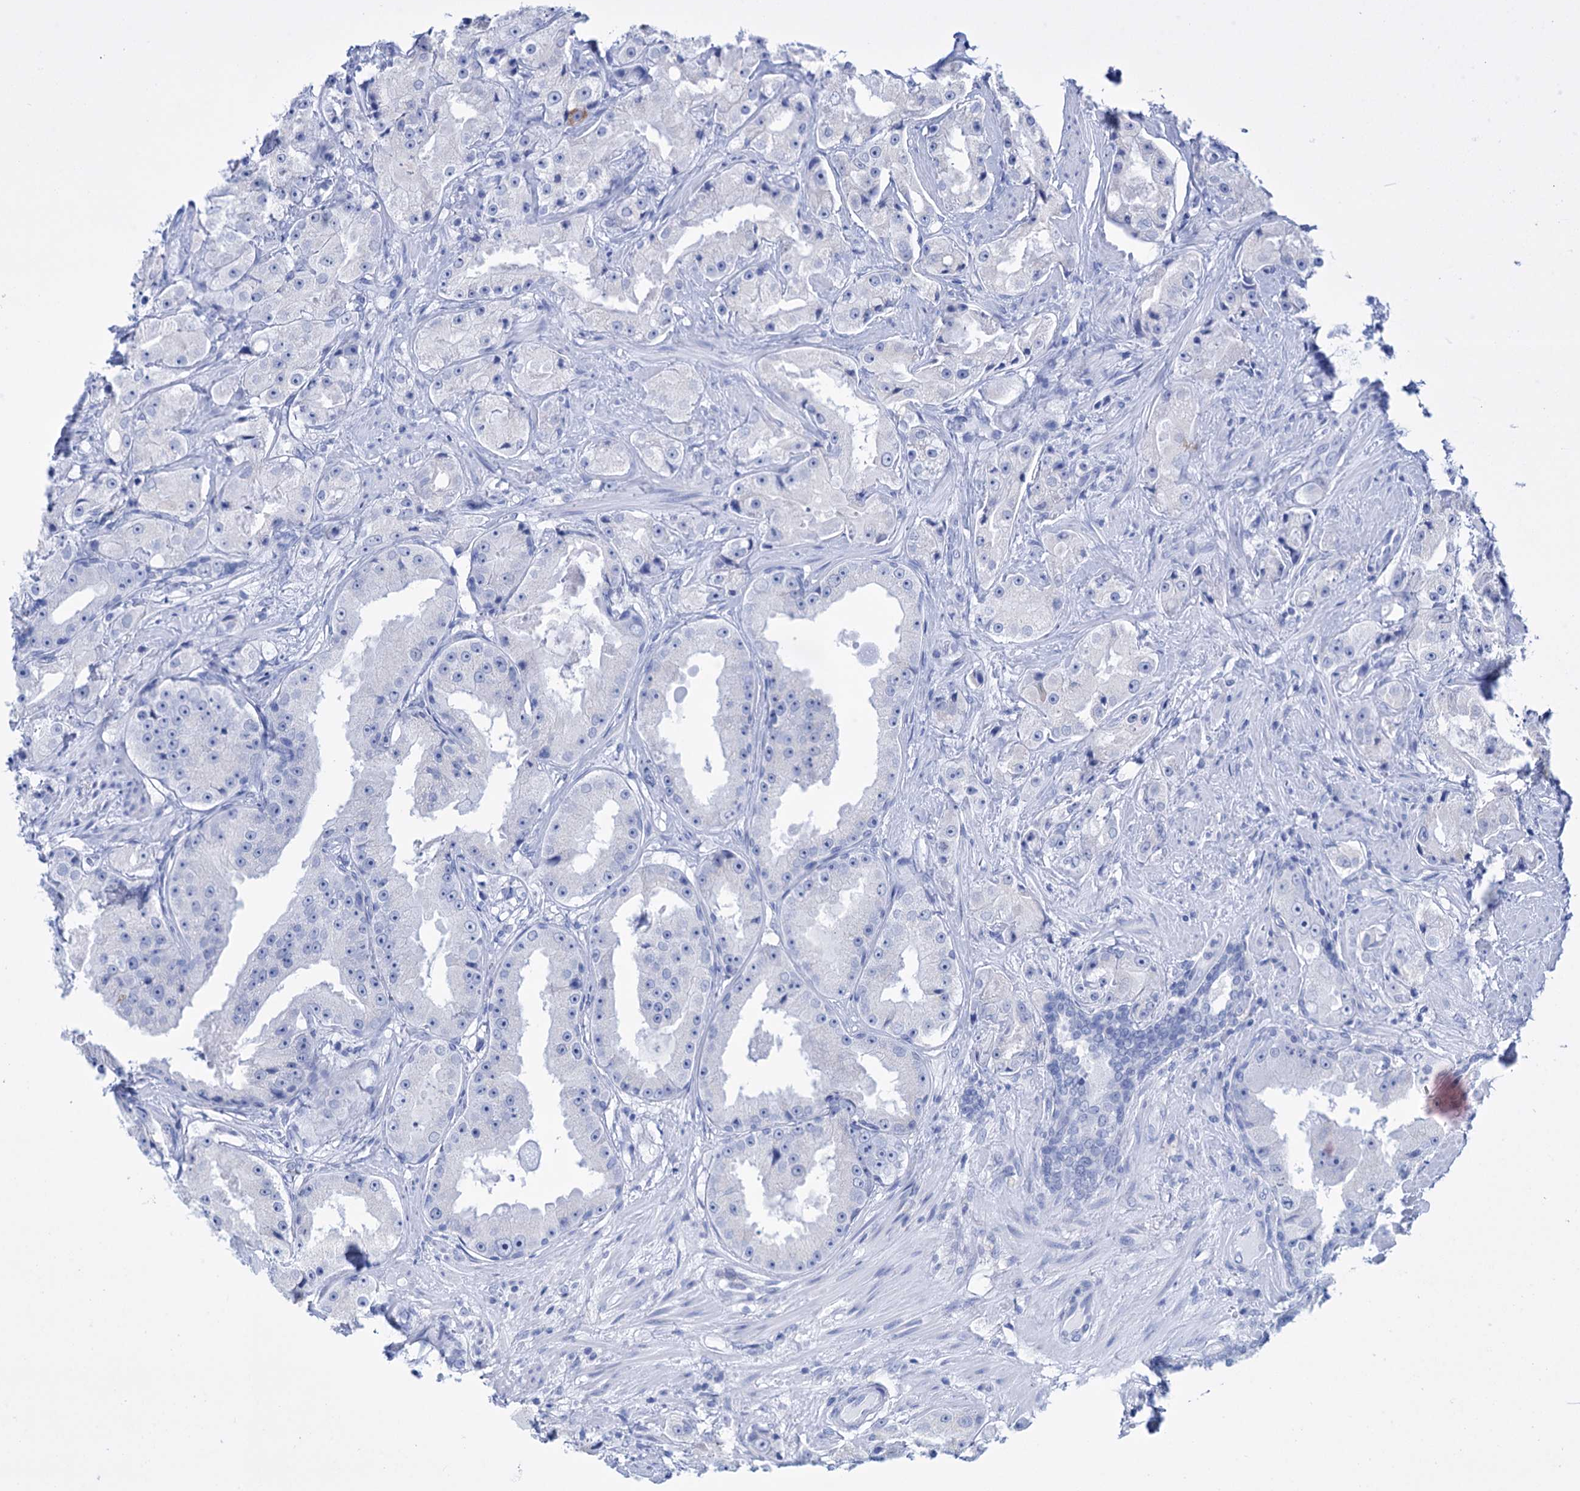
{"staining": {"intensity": "negative", "quantity": "none", "location": "none"}, "tissue": "prostate cancer", "cell_type": "Tumor cells", "image_type": "cancer", "snomed": [{"axis": "morphology", "description": "Adenocarcinoma, High grade"}, {"axis": "topography", "description": "Prostate"}], "caption": "High magnification brightfield microscopy of prostate adenocarcinoma (high-grade) stained with DAB (brown) and counterstained with hematoxylin (blue): tumor cells show no significant staining. (DAB (3,3'-diaminobenzidine) IHC visualized using brightfield microscopy, high magnification).", "gene": "FBXW12", "patient": {"sex": "male", "age": 73}}